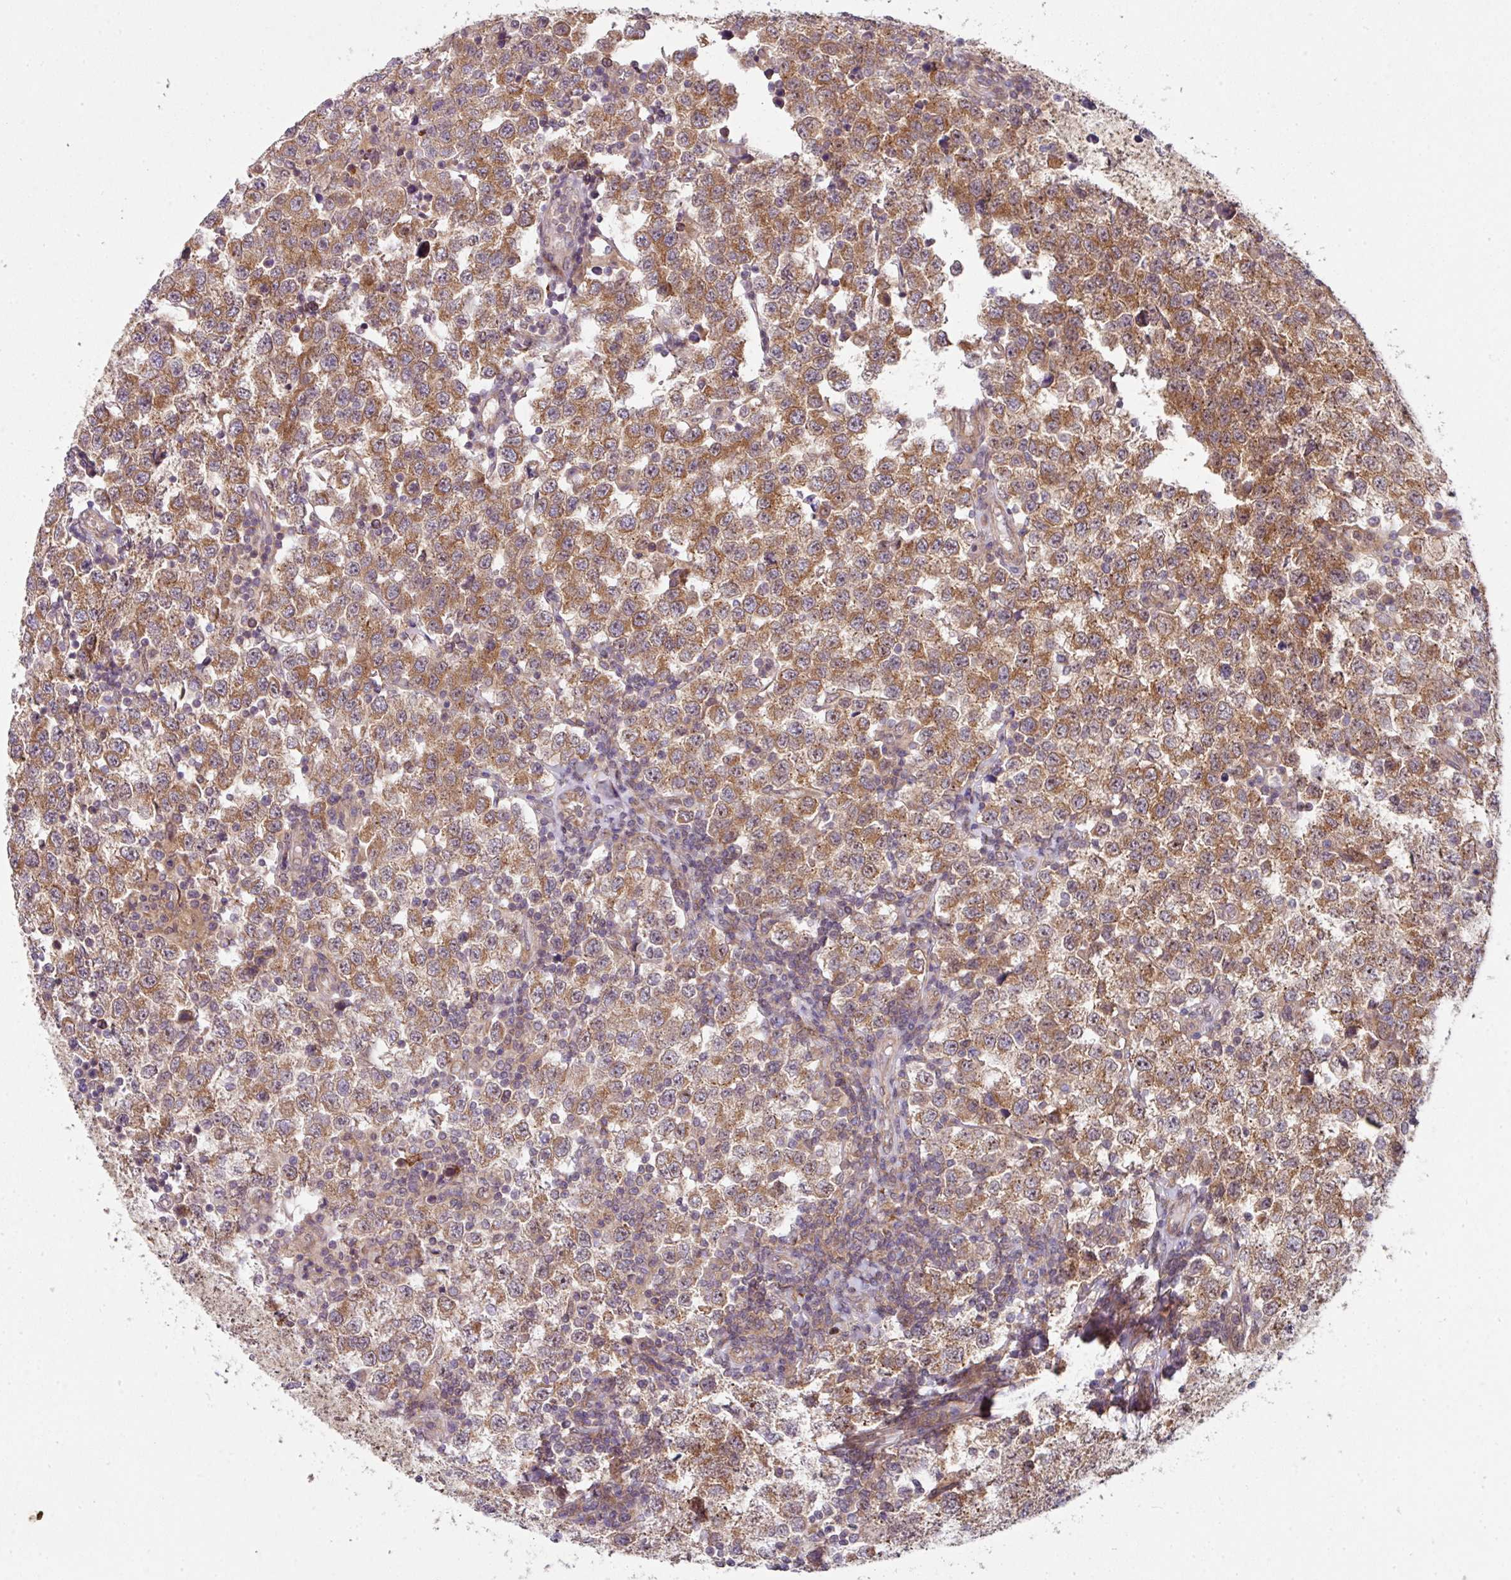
{"staining": {"intensity": "moderate", "quantity": ">75%", "location": "cytoplasmic/membranous,nuclear"}, "tissue": "testis cancer", "cell_type": "Tumor cells", "image_type": "cancer", "snomed": [{"axis": "morphology", "description": "Seminoma, NOS"}, {"axis": "topography", "description": "Testis"}], "caption": "DAB (3,3'-diaminobenzidine) immunohistochemical staining of testis seminoma shows moderate cytoplasmic/membranous and nuclear protein staining in about >75% of tumor cells.", "gene": "CAMLG", "patient": {"sex": "male", "age": 34}}